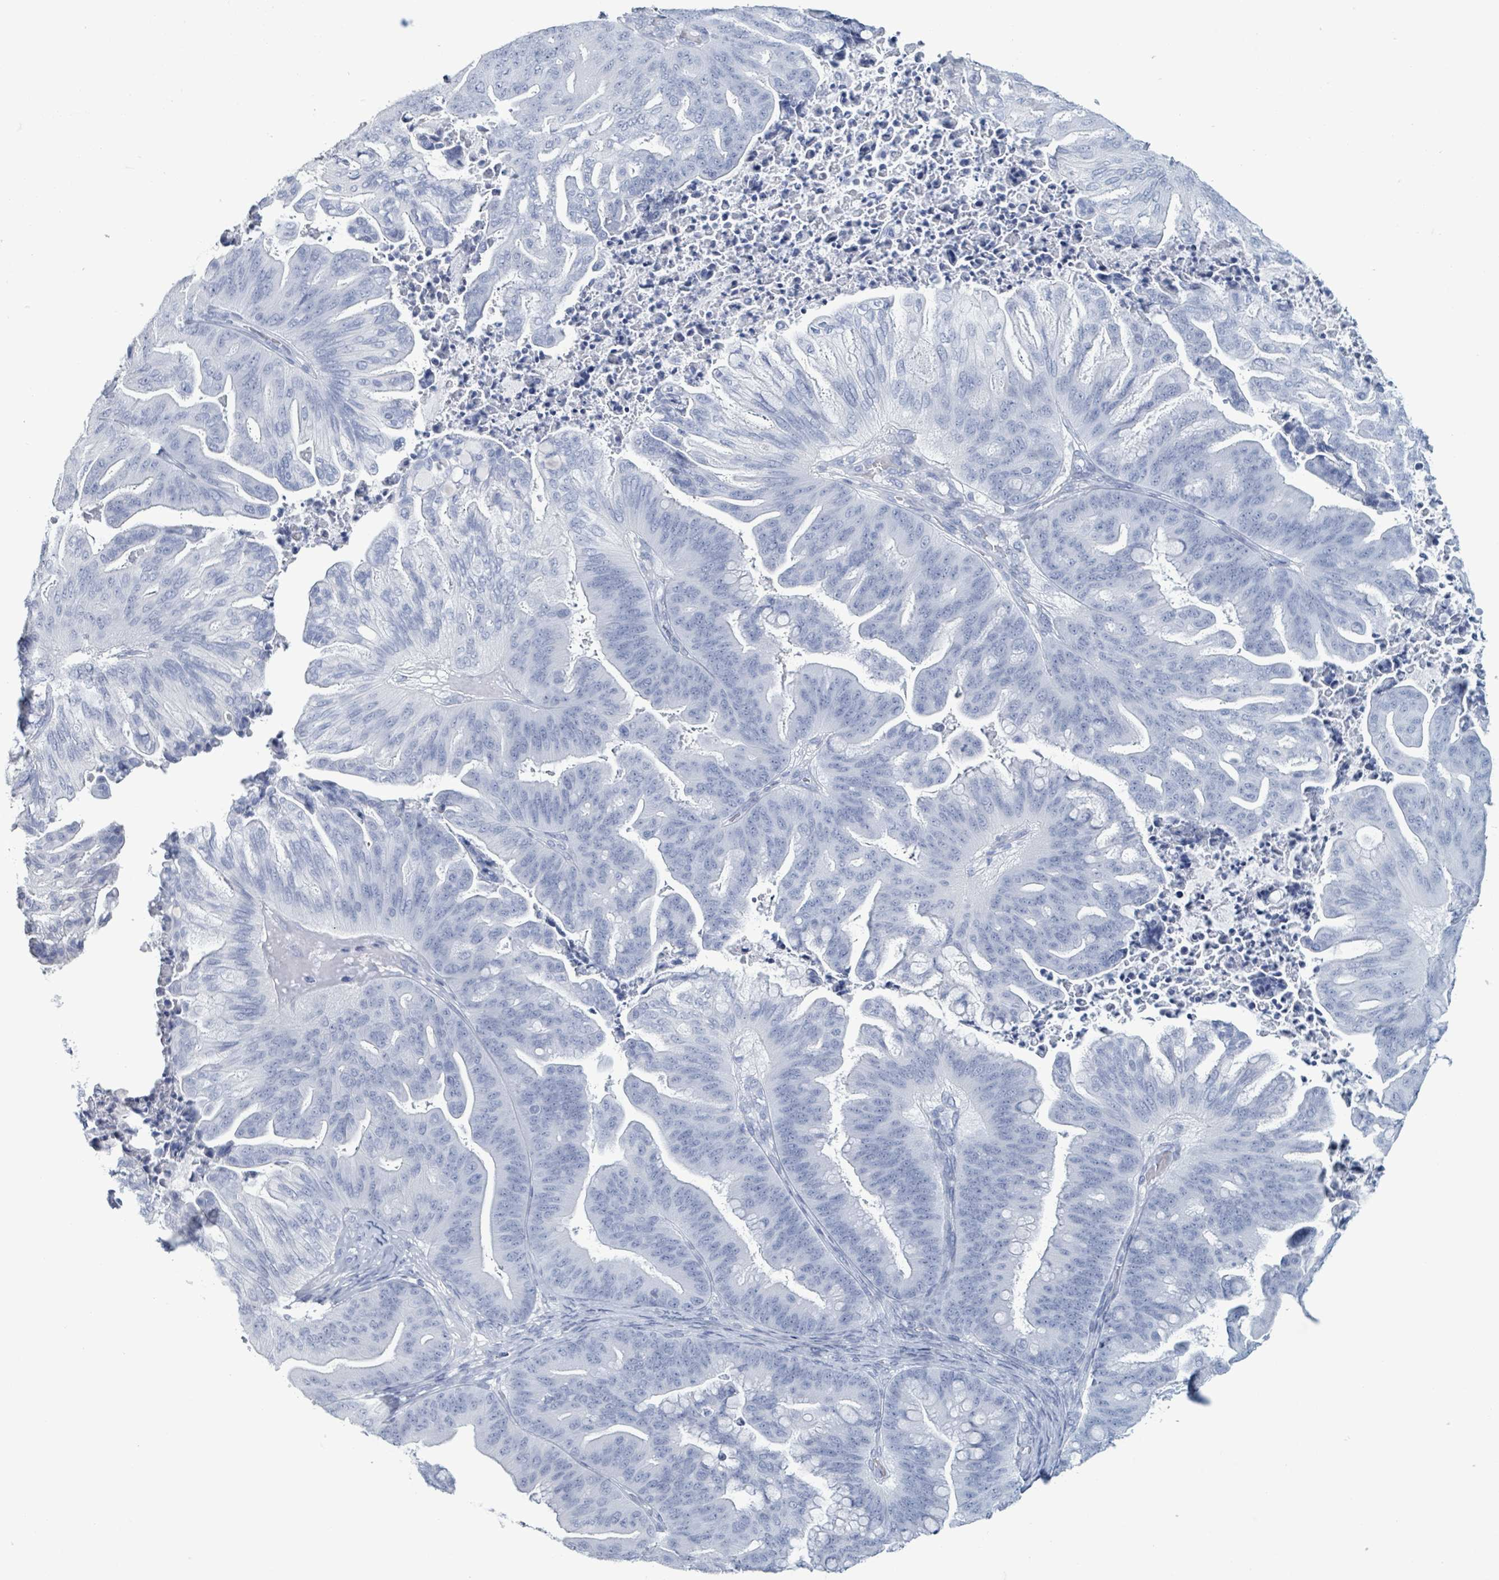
{"staining": {"intensity": "negative", "quantity": "none", "location": "none"}, "tissue": "ovarian cancer", "cell_type": "Tumor cells", "image_type": "cancer", "snomed": [{"axis": "morphology", "description": "Cystadenocarcinoma, mucinous, NOS"}, {"axis": "topography", "description": "Ovary"}], "caption": "There is no significant staining in tumor cells of ovarian mucinous cystadenocarcinoma.", "gene": "NKX2-1", "patient": {"sex": "female", "age": 67}}